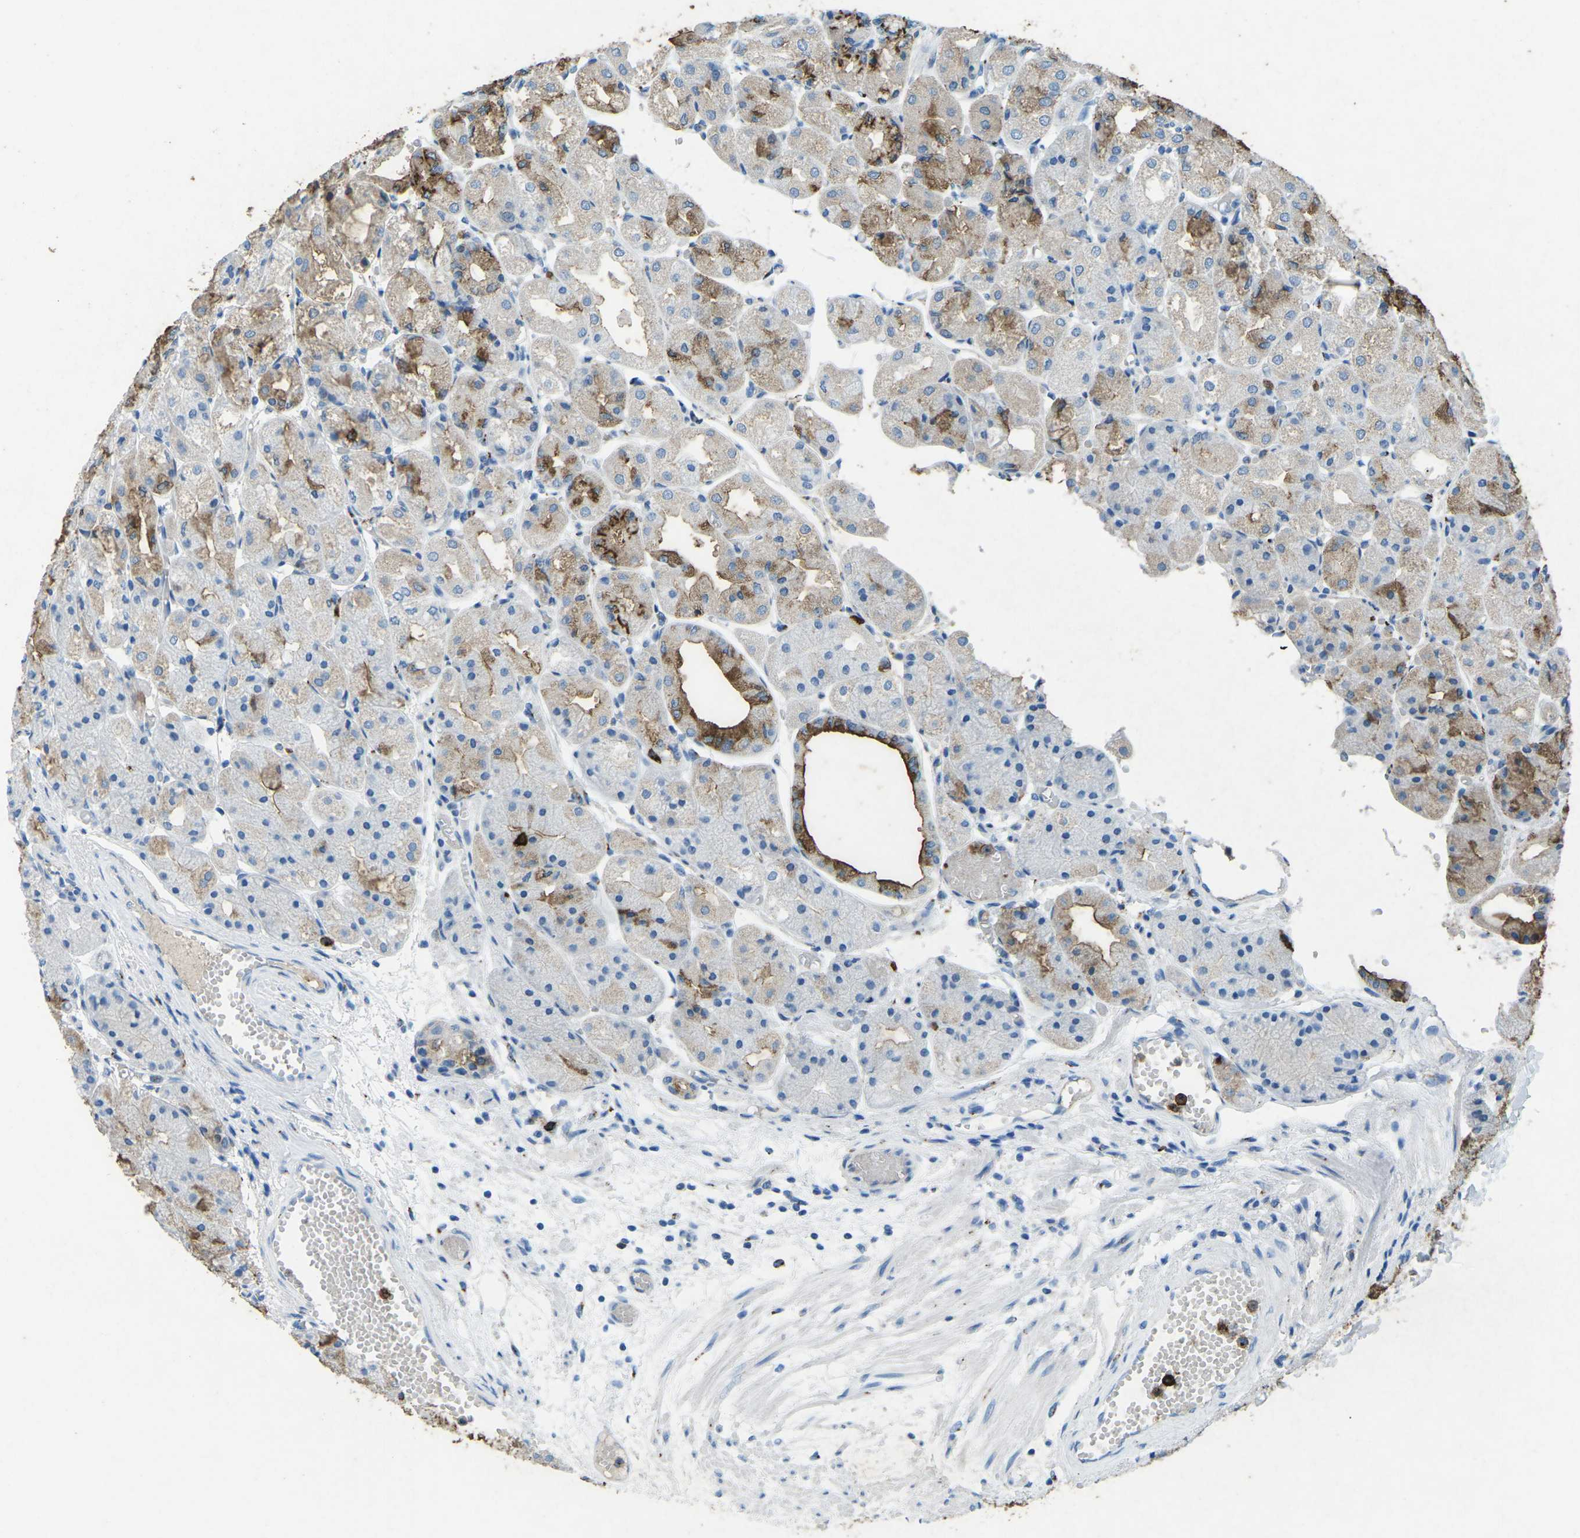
{"staining": {"intensity": "moderate", "quantity": "<25%", "location": "cytoplasmic/membranous"}, "tissue": "stomach", "cell_type": "Glandular cells", "image_type": "normal", "snomed": [{"axis": "morphology", "description": "Normal tissue, NOS"}, {"axis": "topography", "description": "Stomach, upper"}], "caption": "Approximately <25% of glandular cells in normal human stomach demonstrate moderate cytoplasmic/membranous protein expression as visualized by brown immunohistochemical staining.", "gene": "CTAGE1", "patient": {"sex": "male", "age": 72}}